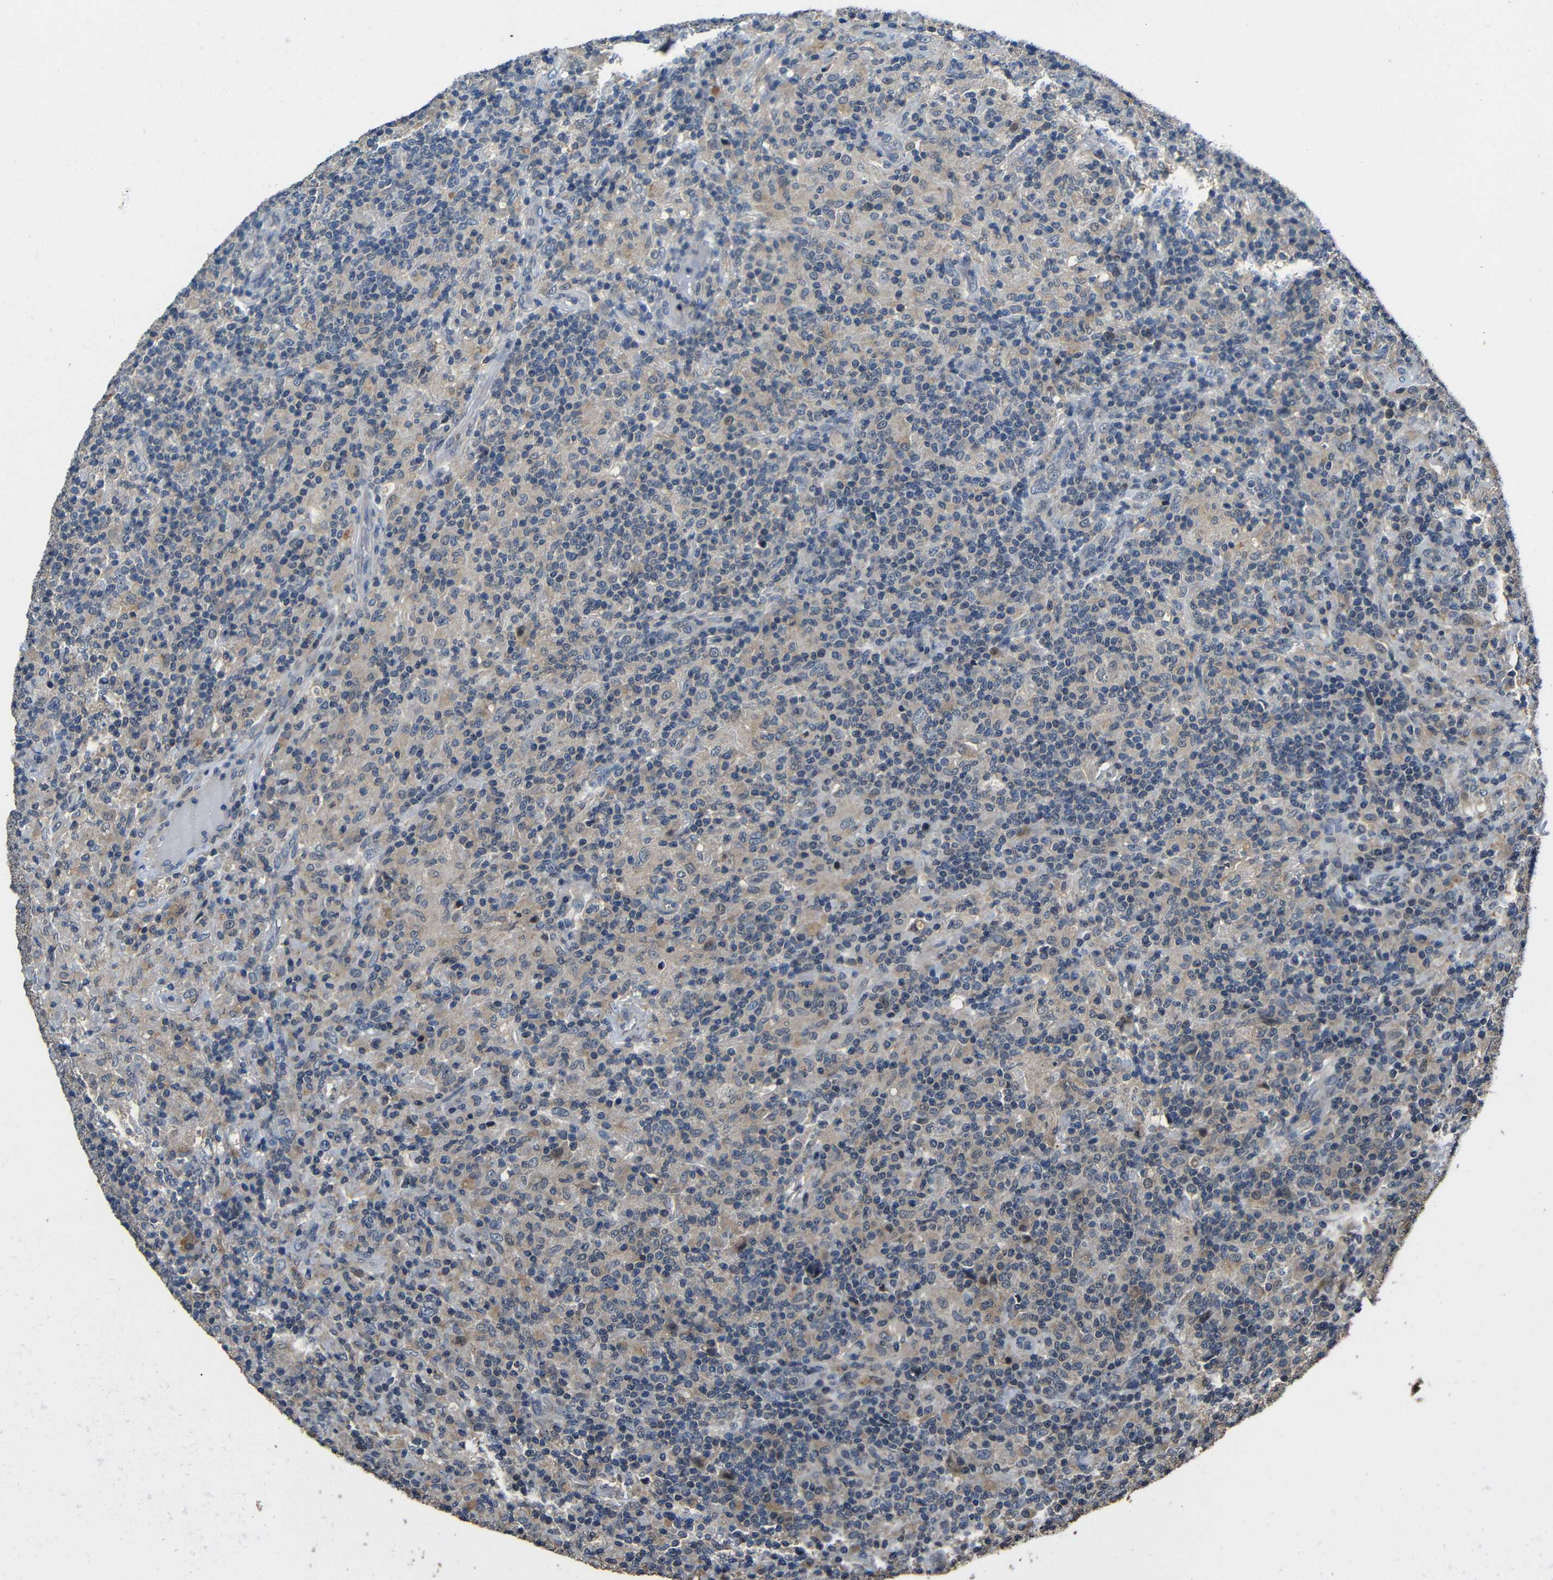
{"staining": {"intensity": "weak", "quantity": "<25%", "location": "cytoplasmic/membranous"}, "tissue": "lymphoma", "cell_type": "Tumor cells", "image_type": "cancer", "snomed": [{"axis": "morphology", "description": "Hodgkin's disease, NOS"}, {"axis": "topography", "description": "Lymph node"}], "caption": "An image of lymphoma stained for a protein shows no brown staining in tumor cells.", "gene": "C6orf89", "patient": {"sex": "male", "age": 70}}